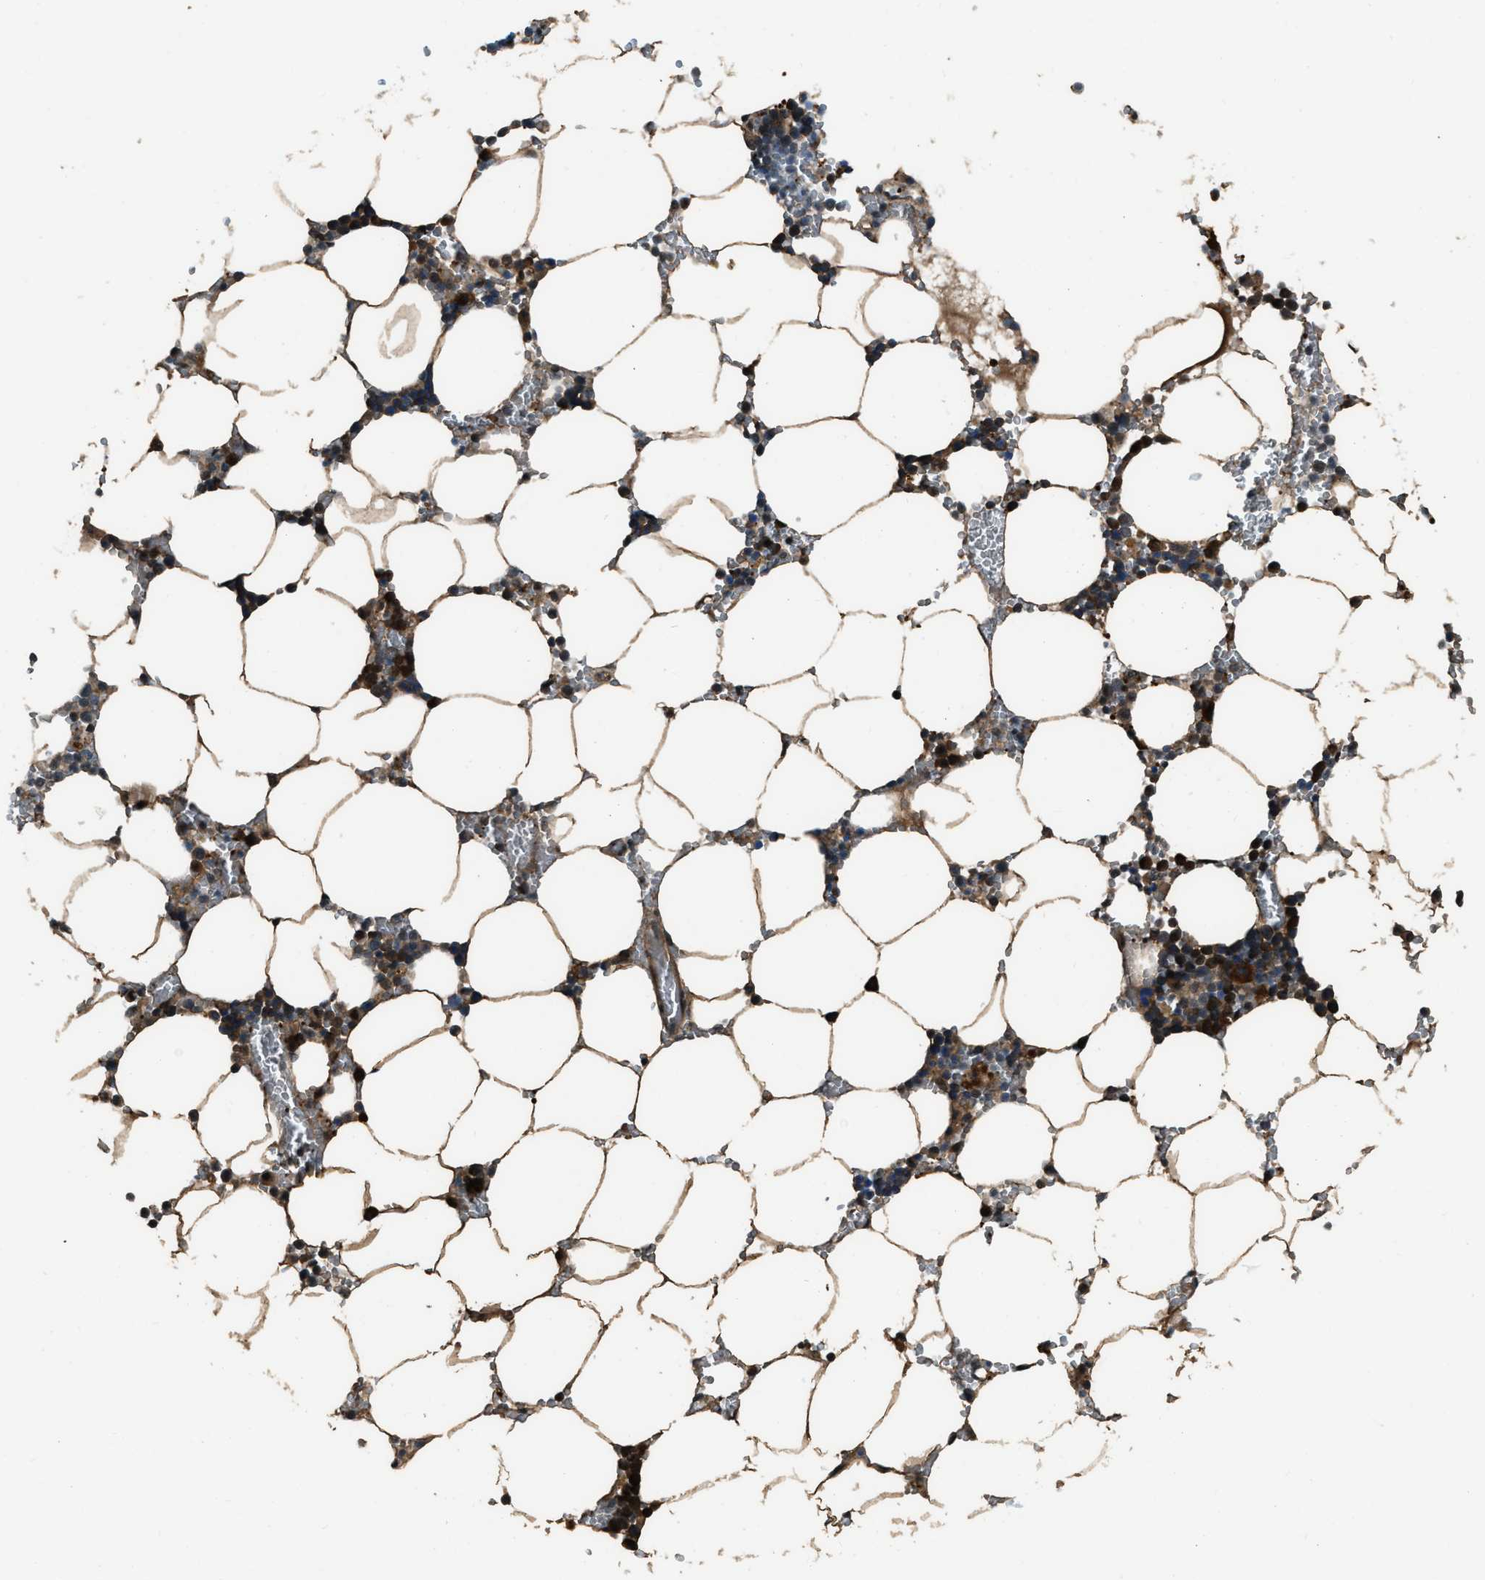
{"staining": {"intensity": "strong", "quantity": "25%-75%", "location": "cytoplasmic/membranous"}, "tissue": "bone marrow", "cell_type": "Hematopoietic cells", "image_type": "normal", "snomed": [{"axis": "morphology", "description": "Normal tissue, NOS"}, {"axis": "topography", "description": "Bone marrow"}], "caption": "Normal bone marrow exhibits strong cytoplasmic/membranous staining in about 25%-75% of hematopoietic cells, visualized by immunohistochemistry. Ihc stains the protein of interest in brown and the nuclei are stained blue.", "gene": "NUDCD3", "patient": {"sex": "male", "age": 70}}